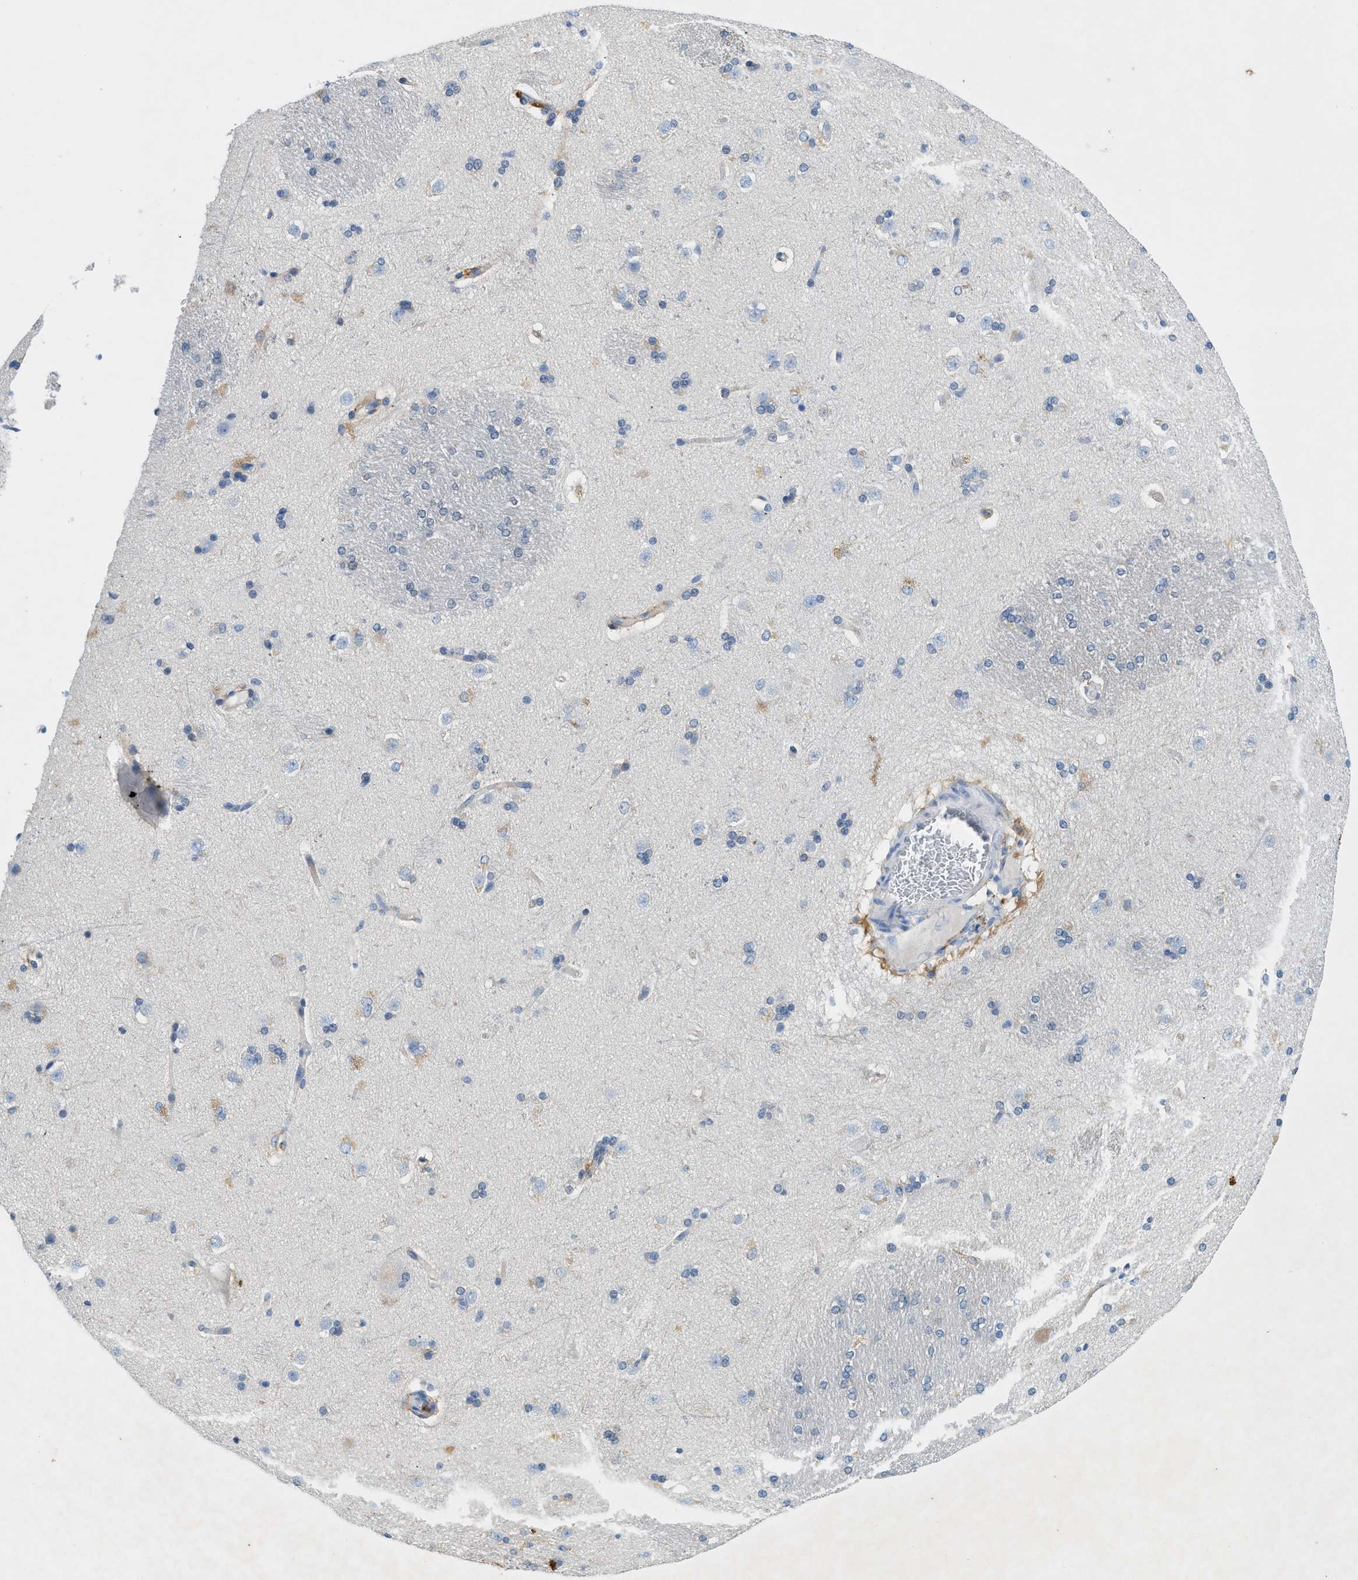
{"staining": {"intensity": "negative", "quantity": "none", "location": "none"}, "tissue": "caudate", "cell_type": "Glial cells", "image_type": "normal", "snomed": [{"axis": "morphology", "description": "Normal tissue, NOS"}, {"axis": "topography", "description": "Lateral ventricle wall"}], "caption": "The IHC image has no significant expression in glial cells of caudate. (DAB IHC, high magnification).", "gene": "ZDHHC13", "patient": {"sex": "female", "age": 19}}